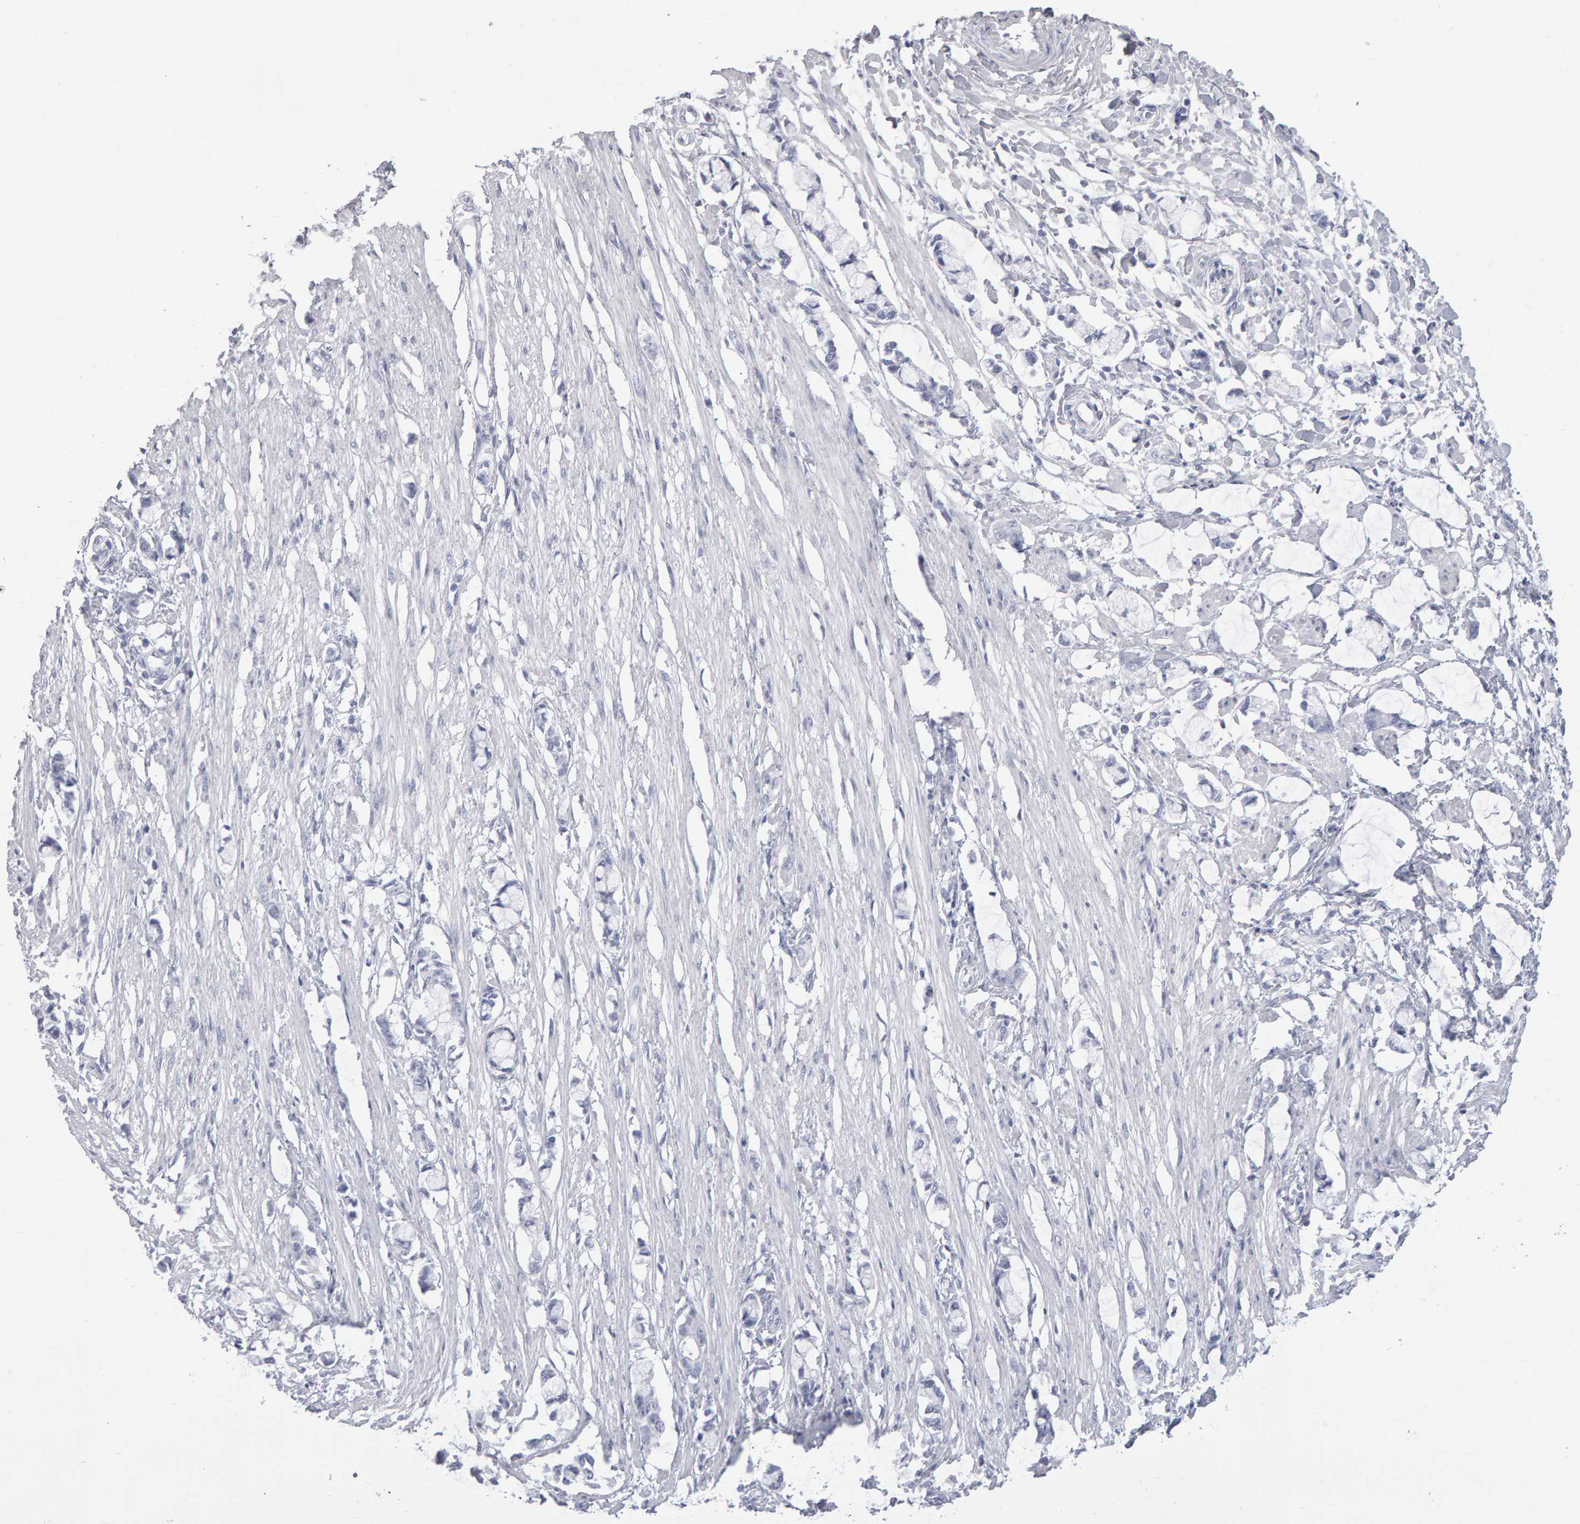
{"staining": {"intensity": "negative", "quantity": "none", "location": "none"}, "tissue": "smooth muscle", "cell_type": "Smooth muscle cells", "image_type": "normal", "snomed": [{"axis": "morphology", "description": "Normal tissue, NOS"}, {"axis": "morphology", "description": "Adenocarcinoma, NOS"}, {"axis": "topography", "description": "Smooth muscle"}, {"axis": "topography", "description": "Colon"}], "caption": "Immunohistochemistry (IHC) of benign smooth muscle exhibits no positivity in smooth muscle cells. (DAB immunohistochemistry with hematoxylin counter stain).", "gene": "NCDN", "patient": {"sex": "male", "age": 14}}